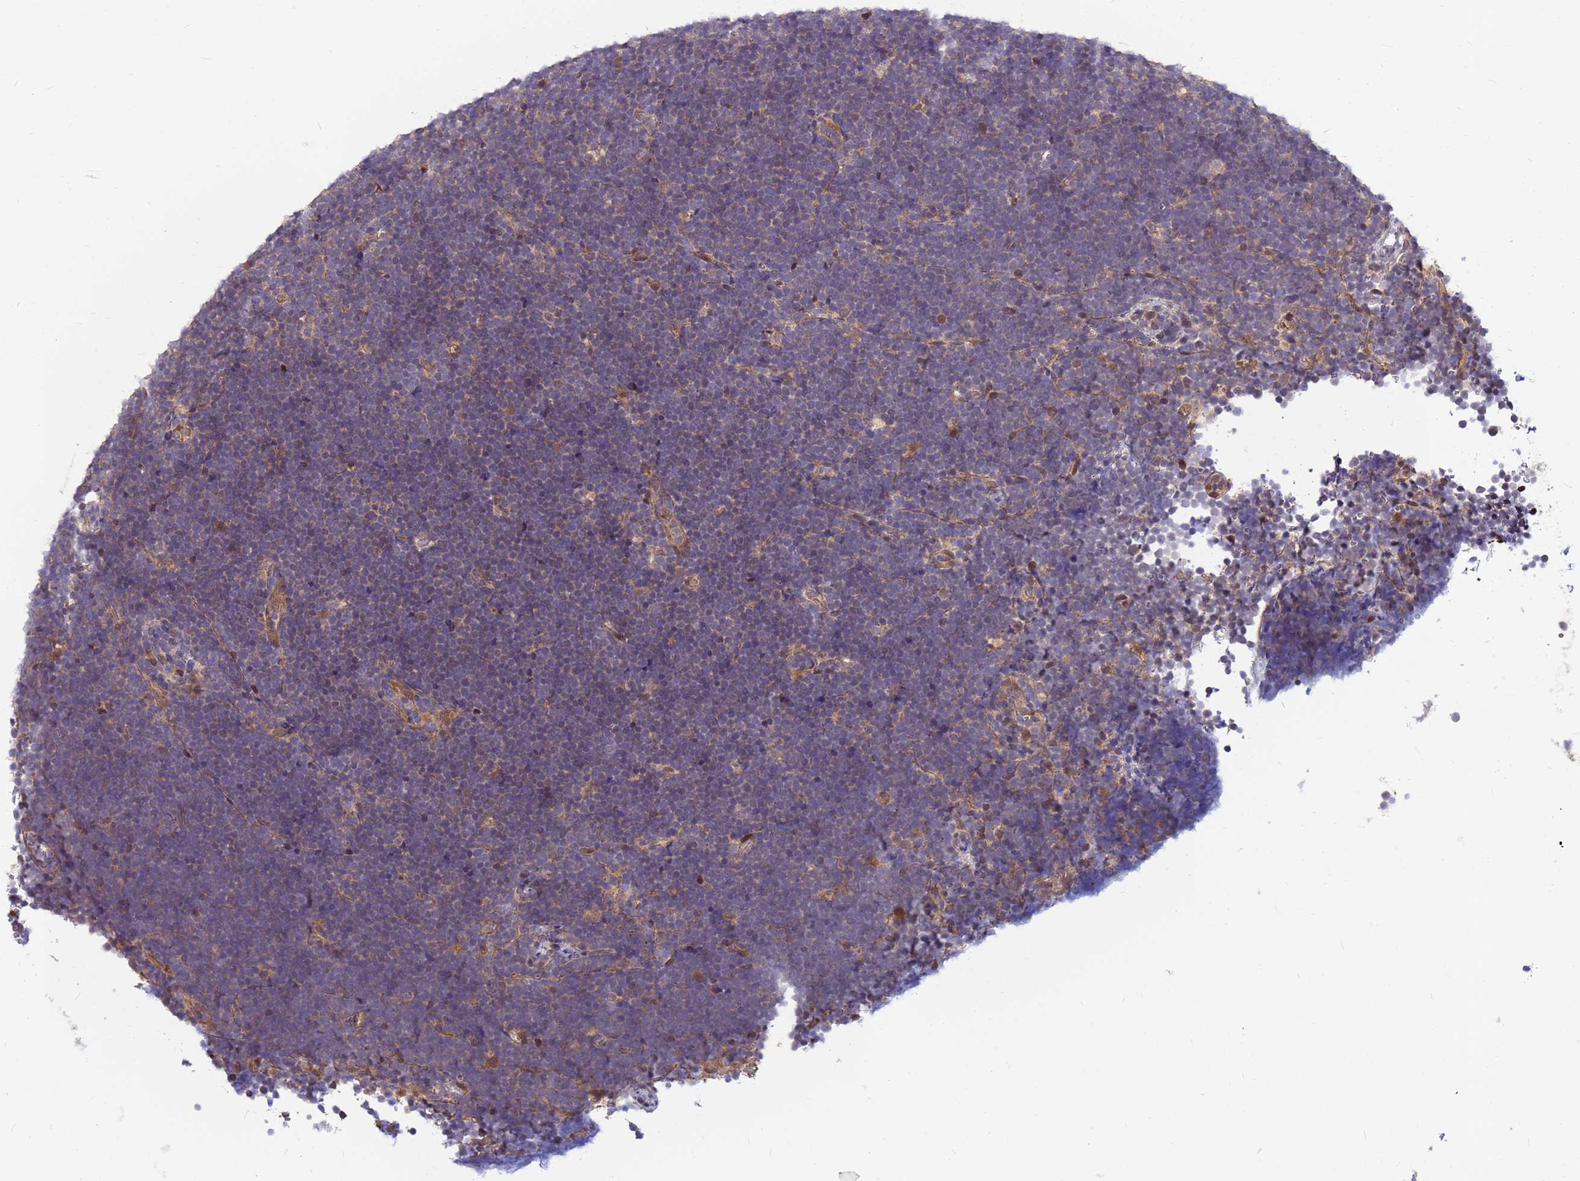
{"staining": {"intensity": "weak", "quantity": "<25%", "location": "cytoplasmic/membranous"}, "tissue": "lymphoma", "cell_type": "Tumor cells", "image_type": "cancer", "snomed": [{"axis": "morphology", "description": "Malignant lymphoma, non-Hodgkin's type, High grade"}, {"axis": "topography", "description": "Lymph node"}], "caption": "High power microscopy photomicrograph of an immunohistochemistry histopathology image of lymphoma, revealing no significant positivity in tumor cells. (Brightfield microscopy of DAB (3,3'-diaminobenzidine) immunohistochemistry (IHC) at high magnification).", "gene": "DUS4L", "patient": {"sex": "male", "age": 13}}